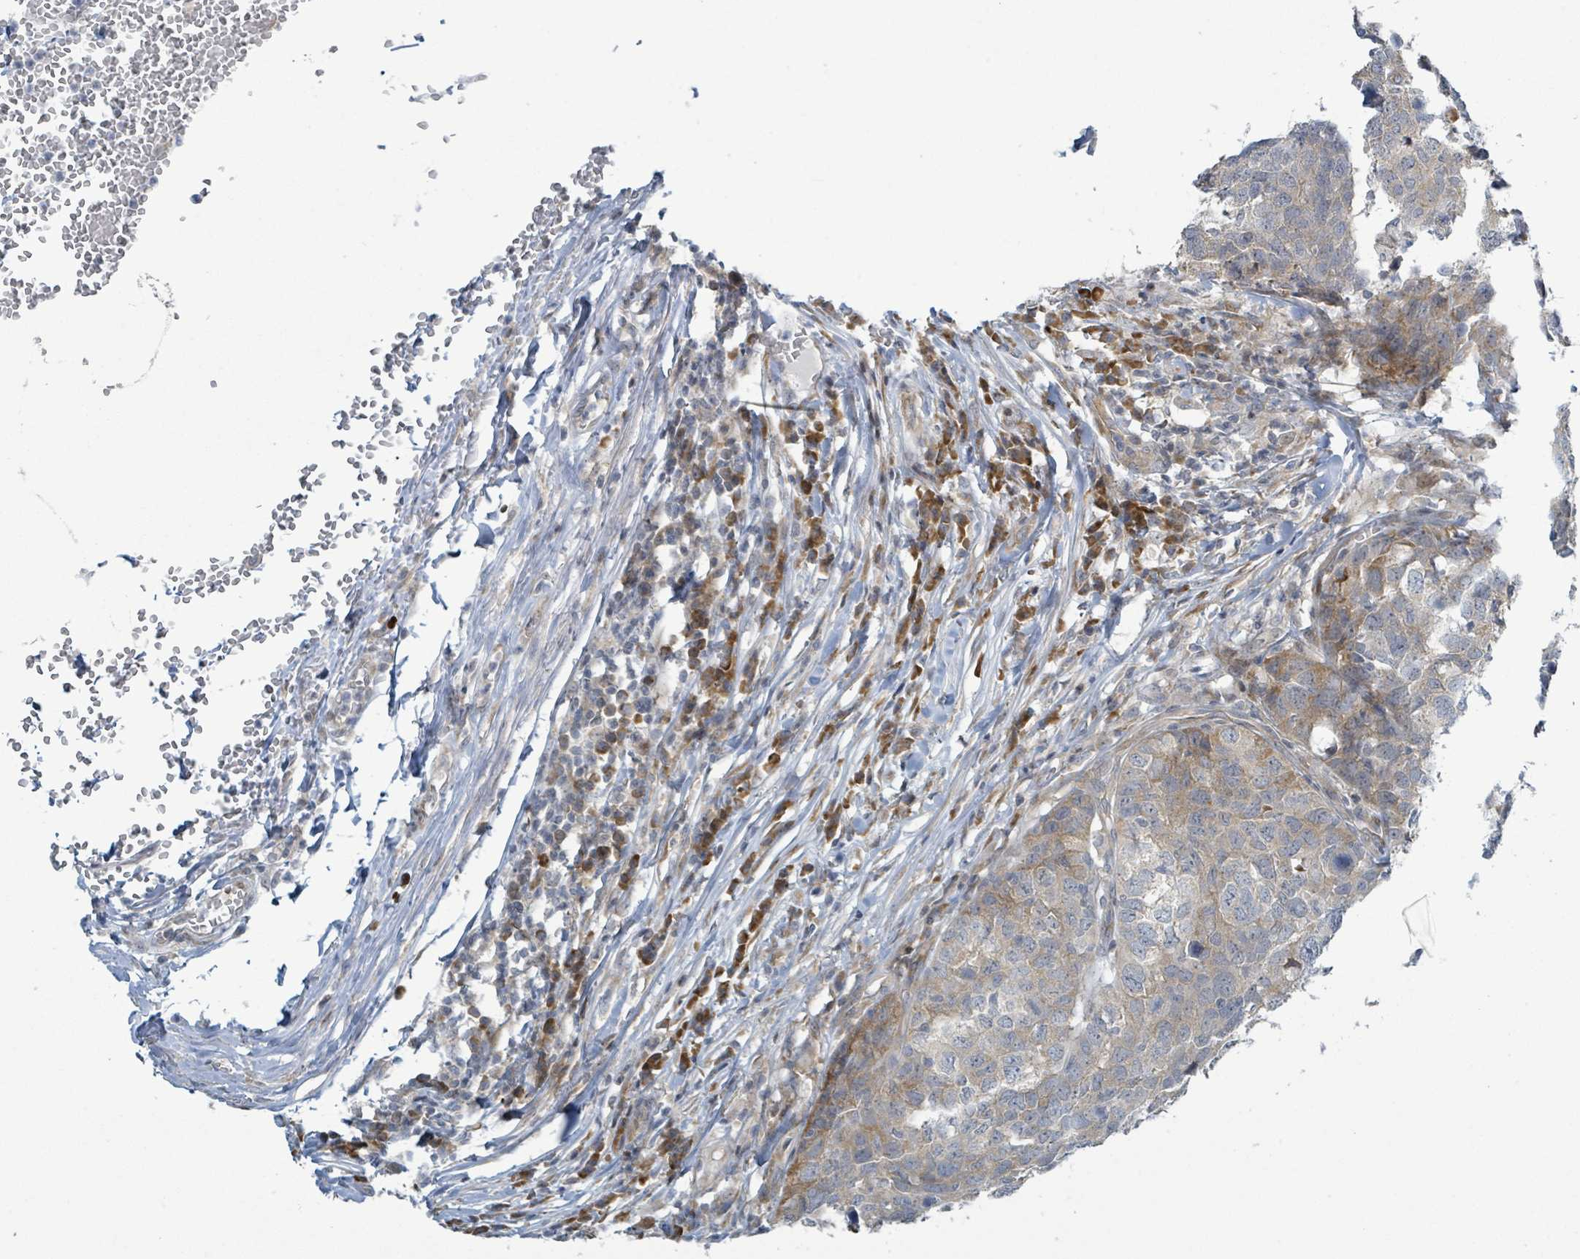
{"staining": {"intensity": "moderate", "quantity": "<25%", "location": "cytoplasmic/membranous"}, "tissue": "head and neck cancer", "cell_type": "Tumor cells", "image_type": "cancer", "snomed": [{"axis": "morphology", "description": "Normal tissue, NOS"}, {"axis": "morphology", "description": "Squamous cell carcinoma, NOS"}, {"axis": "topography", "description": "Skeletal muscle"}, {"axis": "topography", "description": "Vascular tissue"}, {"axis": "topography", "description": "Peripheral nerve tissue"}, {"axis": "topography", "description": "Head-Neck"}], "caption": "The micrograph shows a brown stain indicating the presence of a protein in the cytoplasmic/membranous of tumor cells in head and neck squamous cell carcinoma.", "gene": "RPL32", "patient": {"sex": "male", "age": 66}}